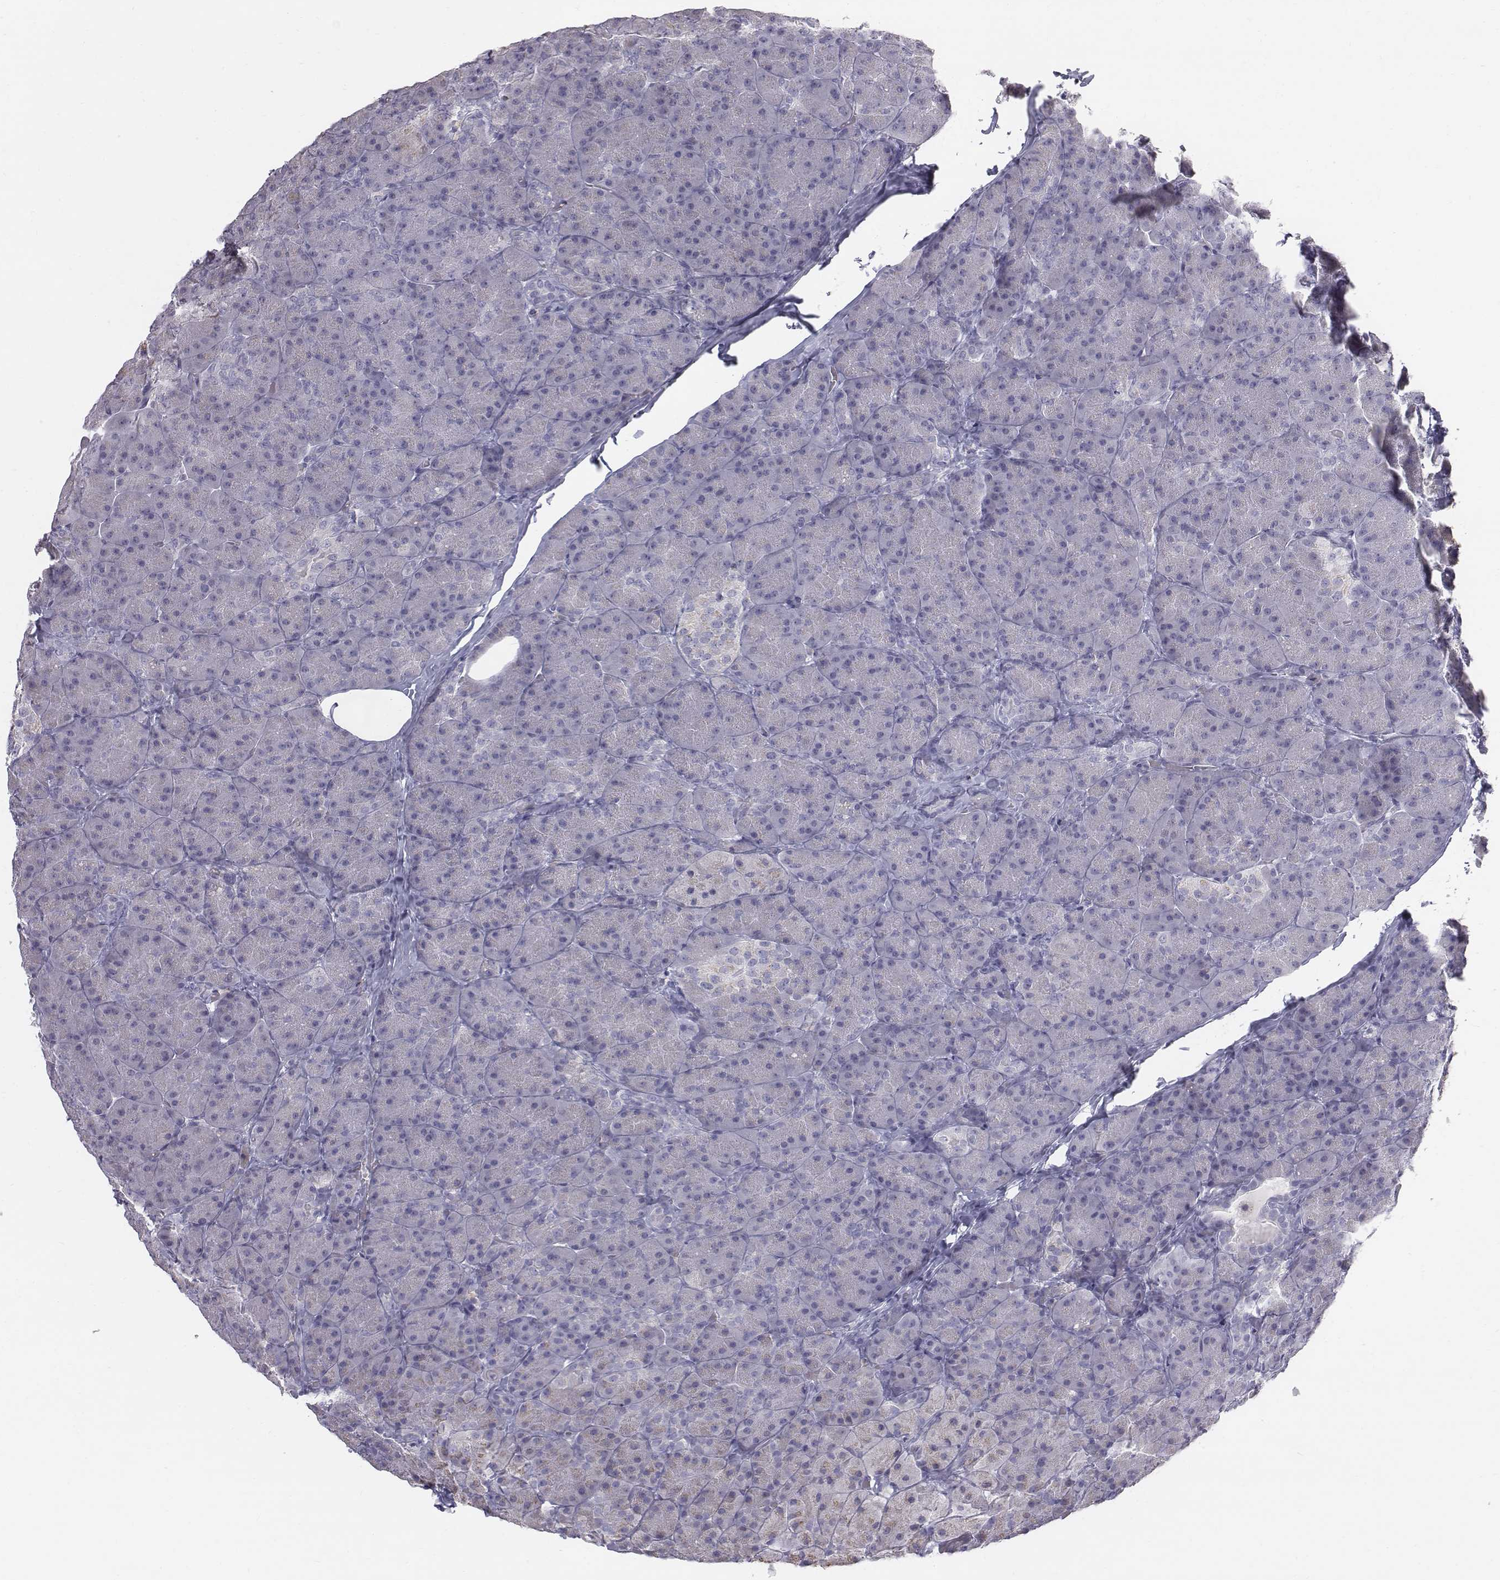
{"staining": {"intensity": "negative", "quantity": "none", "location": "none"}, "tissue": "pancreas", "cell_type": "Exocrine glandular cells", "image_type": "normal", "snomed": [{"axis": "morphology", "description": "Normal tissue, NOS"}, {"axis": "topography", "description": "Pancreas"}], "caption": "A high-resolution micrograph shows immunohistochemistry staining of normal pancreas, which displays no significant expression in exocrine glandular cells. (DAB immunohistochemistry, high magnification).", "gene": "C6orf58", "patient": {"sex": "male", "age": 57}}